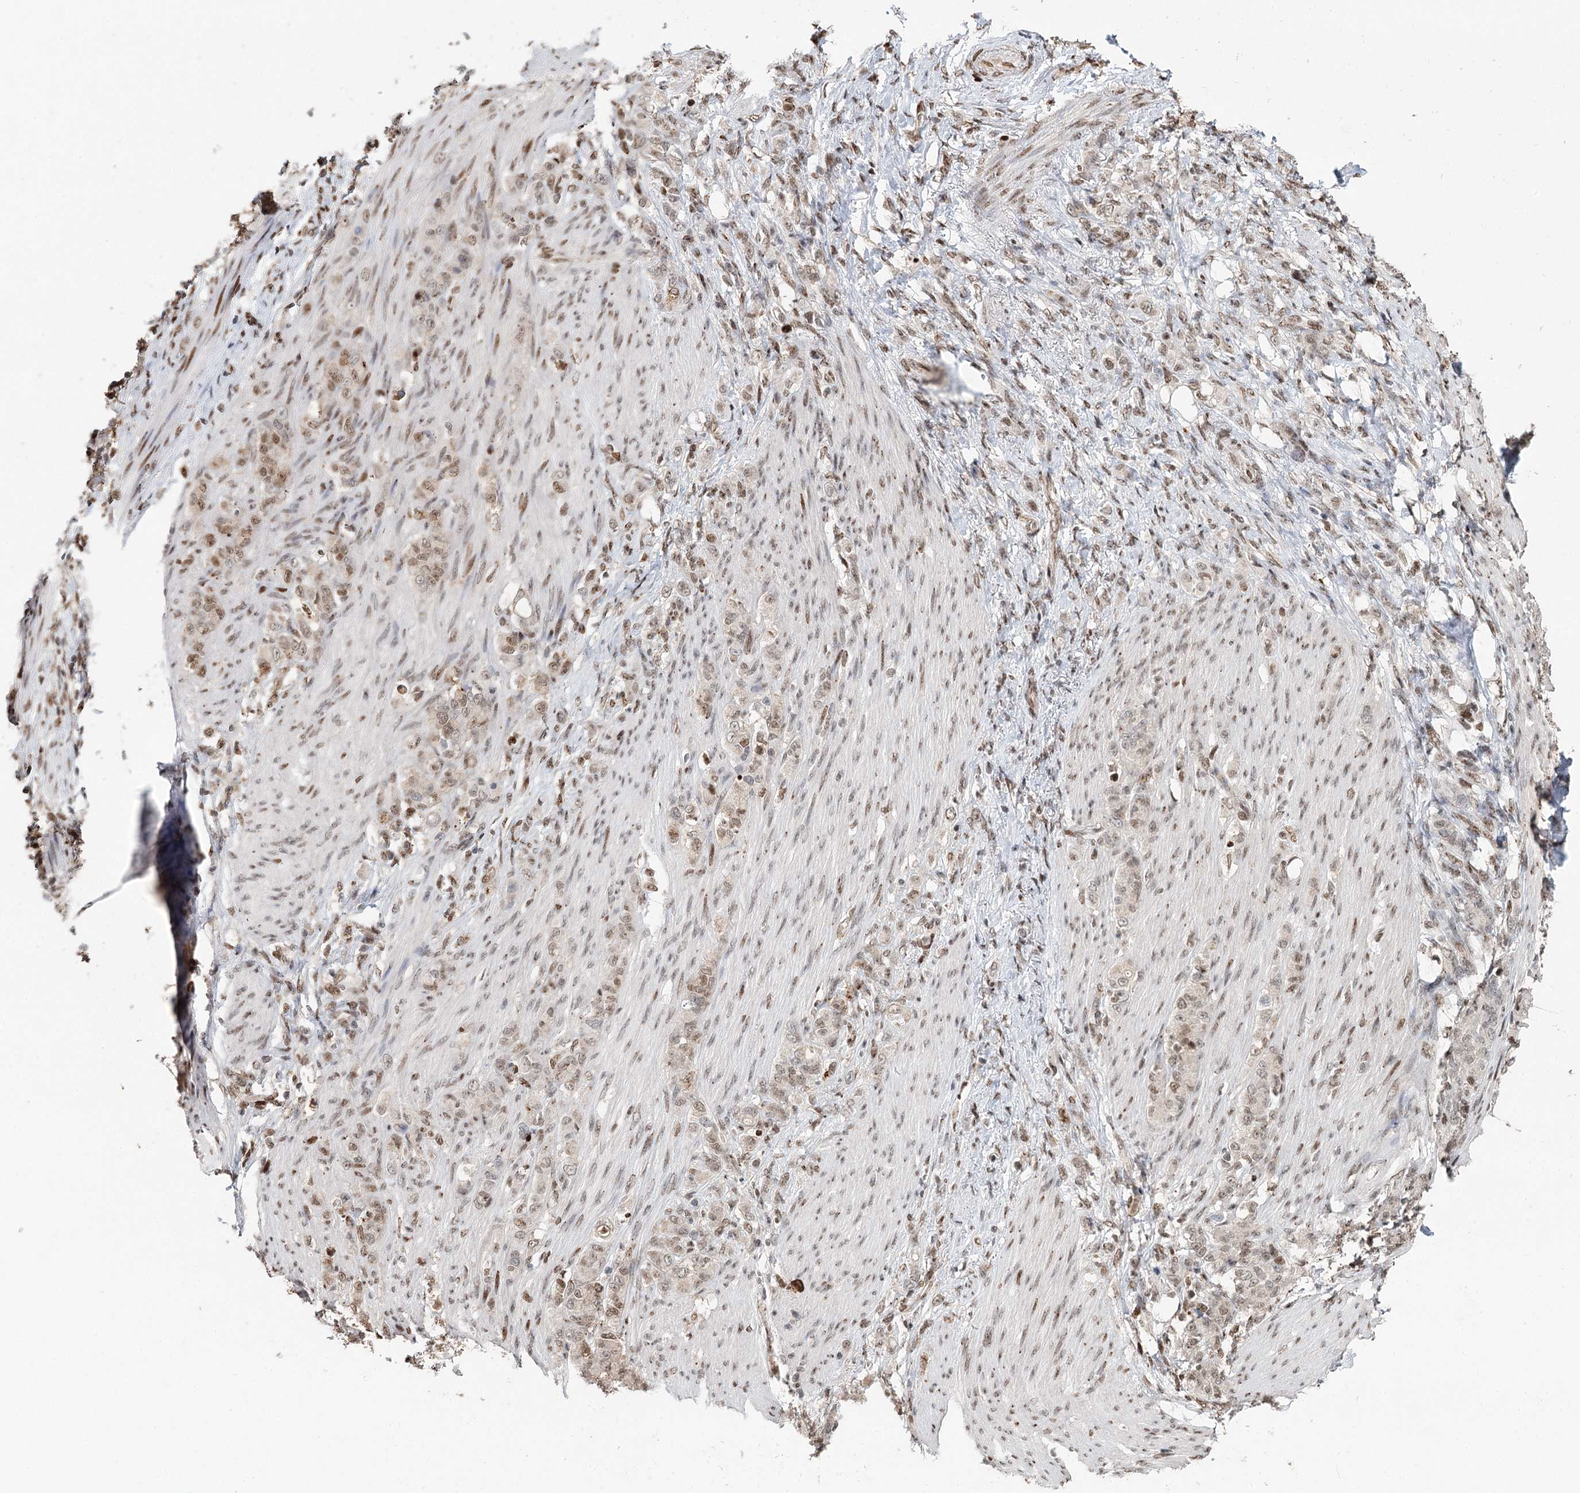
{"staining": {"intensity": "moderate", "quantity": "25%-75%", "location": "nuclear"}, "tissue": "stomach cancer", "cell_type": "Tumor cells", "image_type": "cancer", "snomed": [{"axis": "morphology", "description": "Adenocarcinoma, NOS"}, {"axis": "topography", "description": "Stomach"}], "caption": "Protein expression analysis of adenocarcinoma (stomach) exhibits moderate nuclear staining in about 25%-75% of tumor cells.", "gene": "RPS27A", "patient": {"sex": "female", "age": 79}}